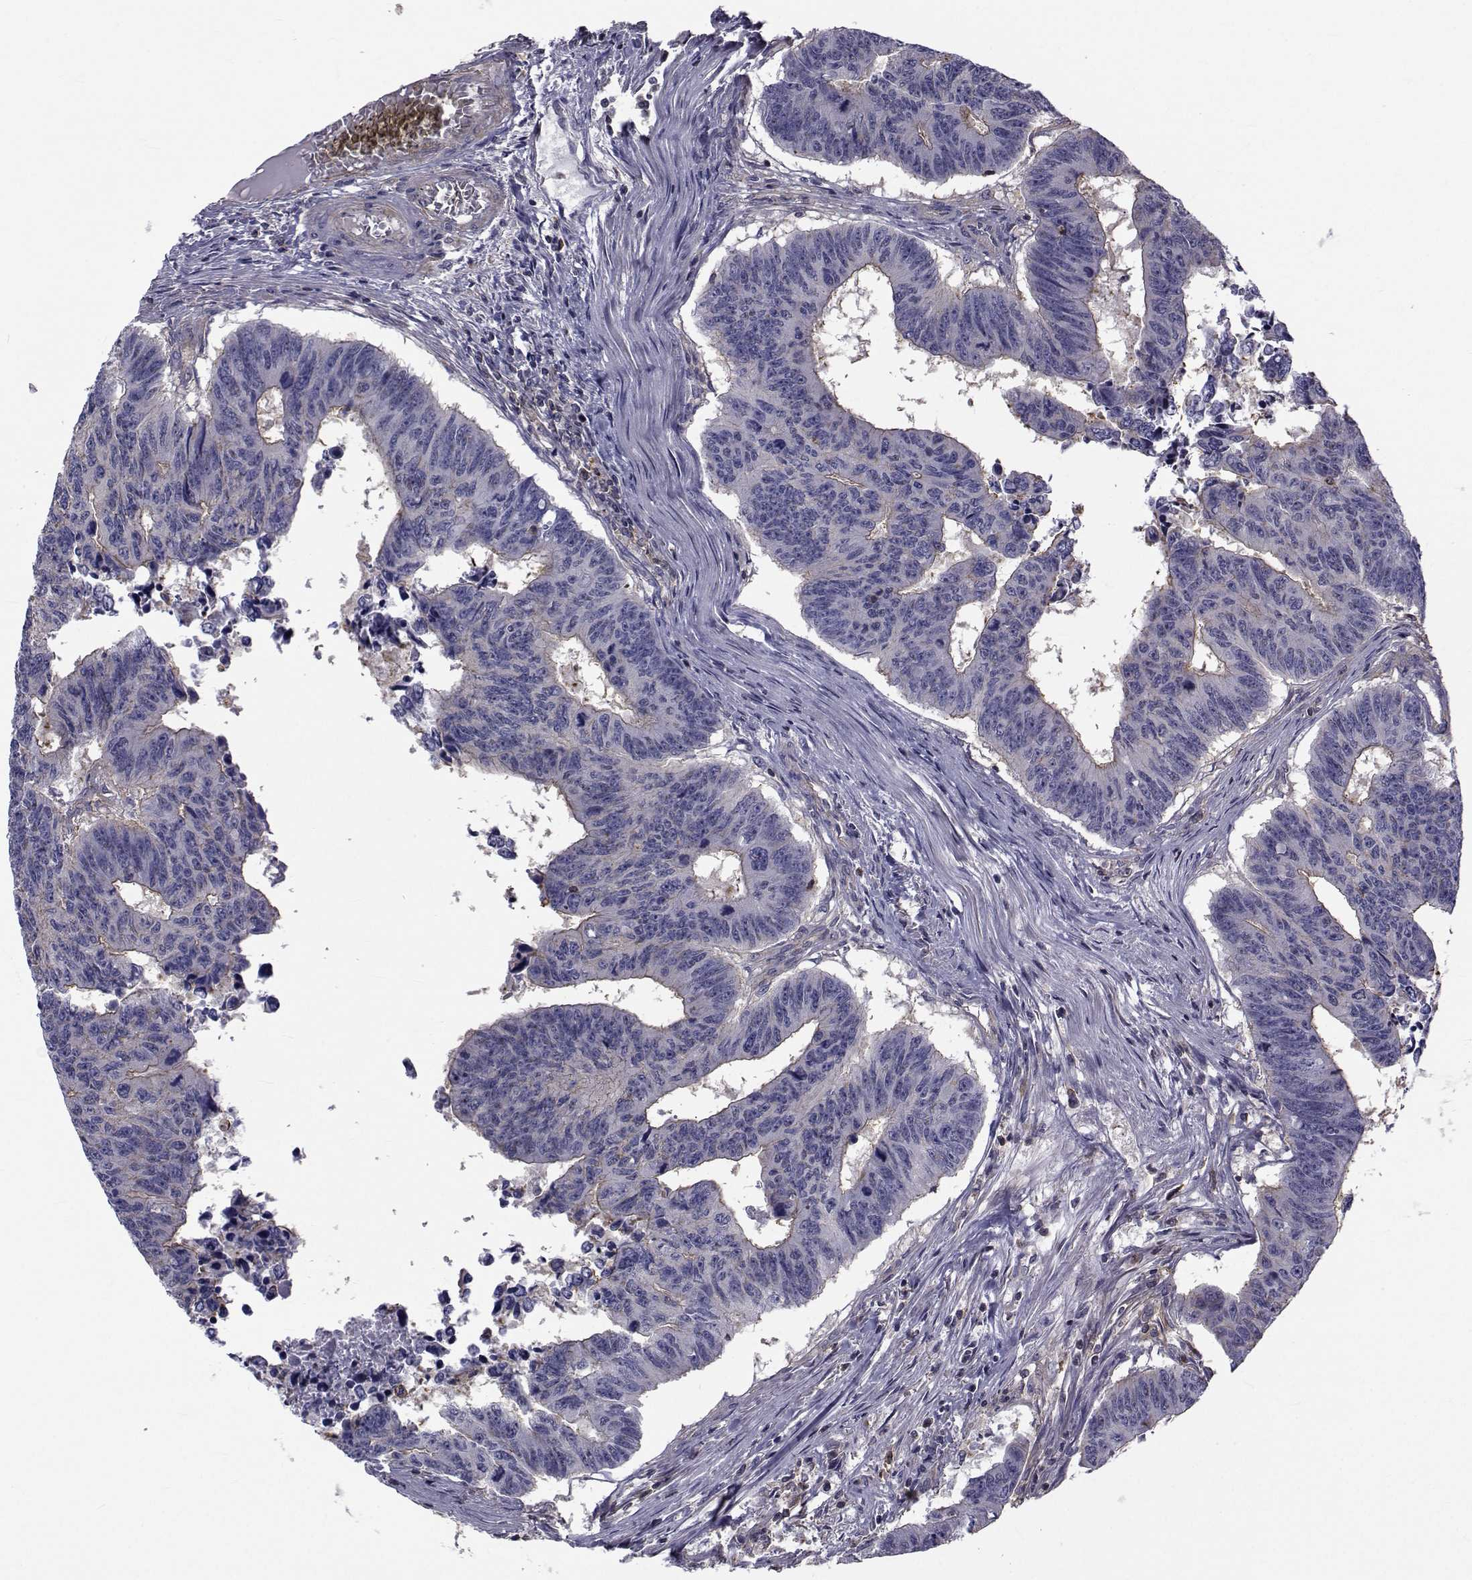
{"staining": {"intensity": "moderate", "quantity": "<25%", "location": "cytoplasmic/membranous"}, "tissue": "colorectal cancer", "cell_type": "Tumor cells", "image_type": "cancer", "snomed": [{"axis": "morphology", "description": "Adenocarcinoma, NOS"}, {"axis": "topography", "description": "Rectum"}], "caption": "The image shows a brown stain indicating the presence of a protein in the cytoplasmic/membranous of tumor cells in colorectal cancer.", "gene": "FDXR", "patient": {"sex": "female", "age": 85}}